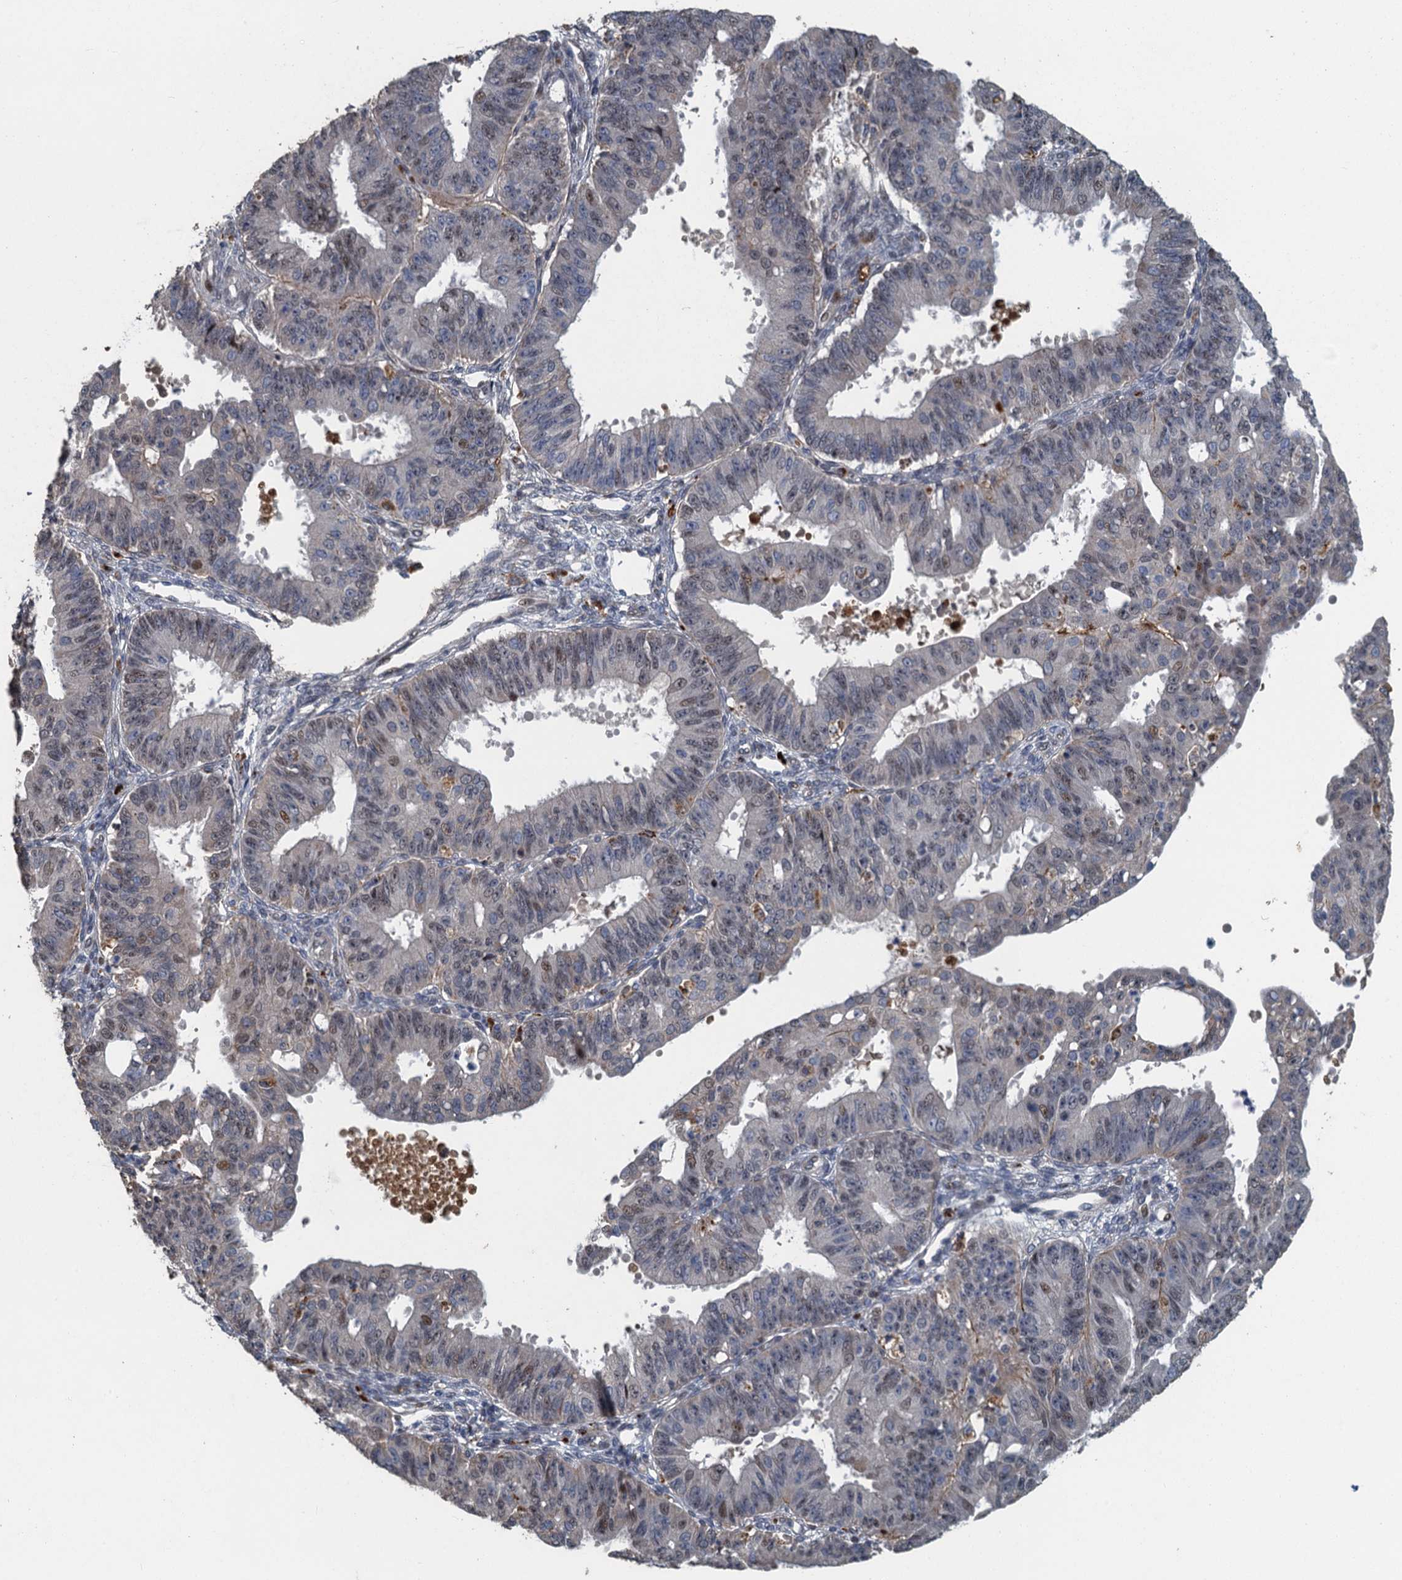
{"staining": {"intensity": "weak", "quantity": "<25%", "location": "nuclear"}, "tissue": "ovarian cancer", "cell_type": "Tumor cells", "image_type": "cancer", "snomed": [{"axis": "morphology", "description": "Carcinoma, endometroid"}, {"axis": "topography", "description": "Appendix"}, {"axis": "topography", "description": "Ovary"}], "caption": "IHC histopathology image of ovarian cancer (endometroid carcinoma) stained for a protein (brown), which exhibits no staining in tumor cells.", "gene": "AGRN", "patient": {"sex": "female", "age": 42}}